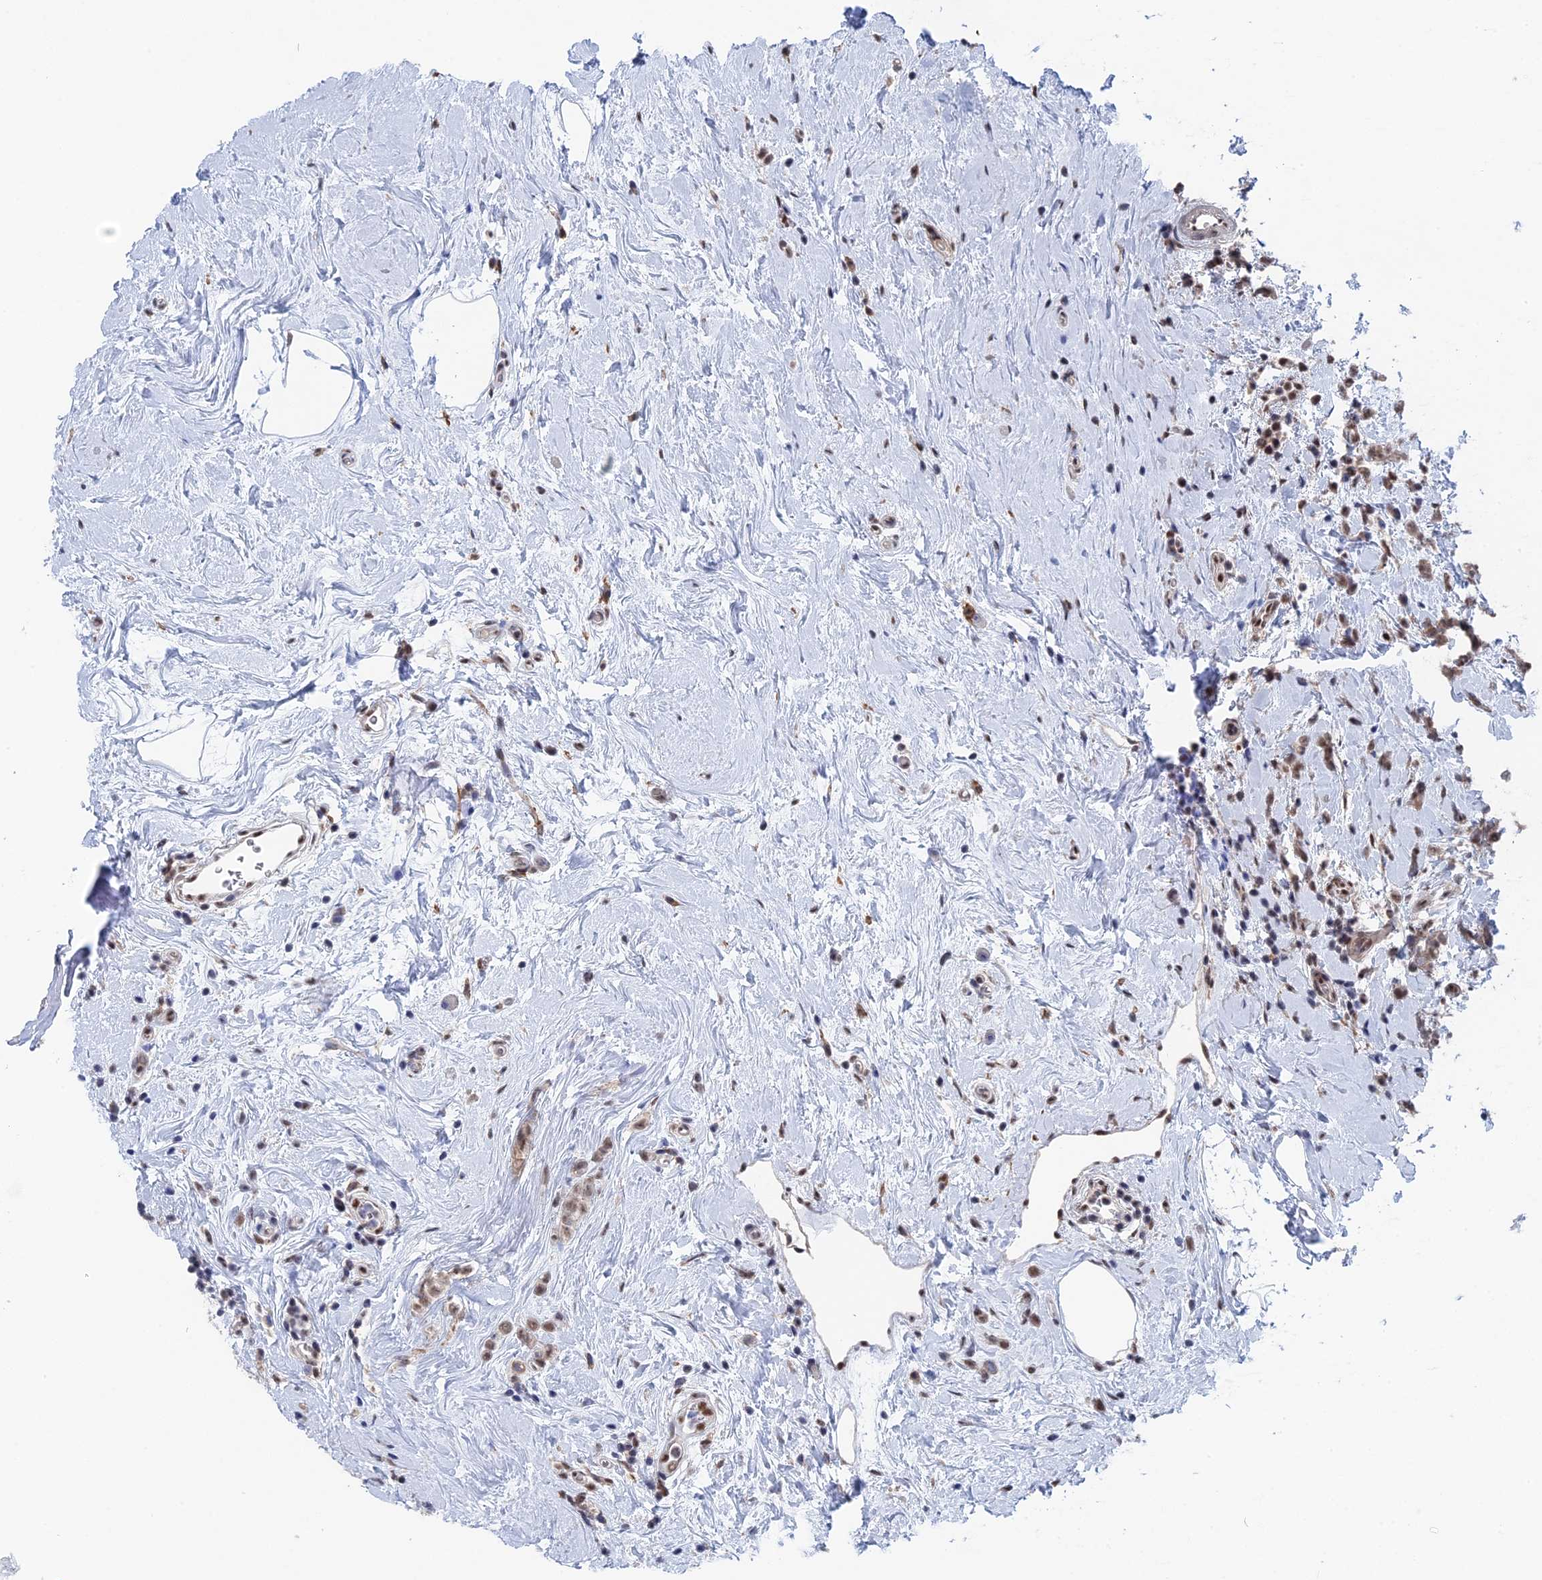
{"staining": {"intensity": "weak", "quantity": ">75%", "location": "nuclear"}, "tissue": "breast cancer", "cell_type": "Tumor cells", "image_type": "cancer", "snomed": [{"axis": "morphology", "description": "Lobular carcinoma"}, {"axis": "topography", "description": "Breast"}], "caption": "This micrograph shows immunohistochemistry staining of breast cancer (lobular carcinoma), with low weak nuclear staining in approximately >75% of tumor cells.", "gene": "TSSC4", "patient": {"sex": "female", "age": 58}}